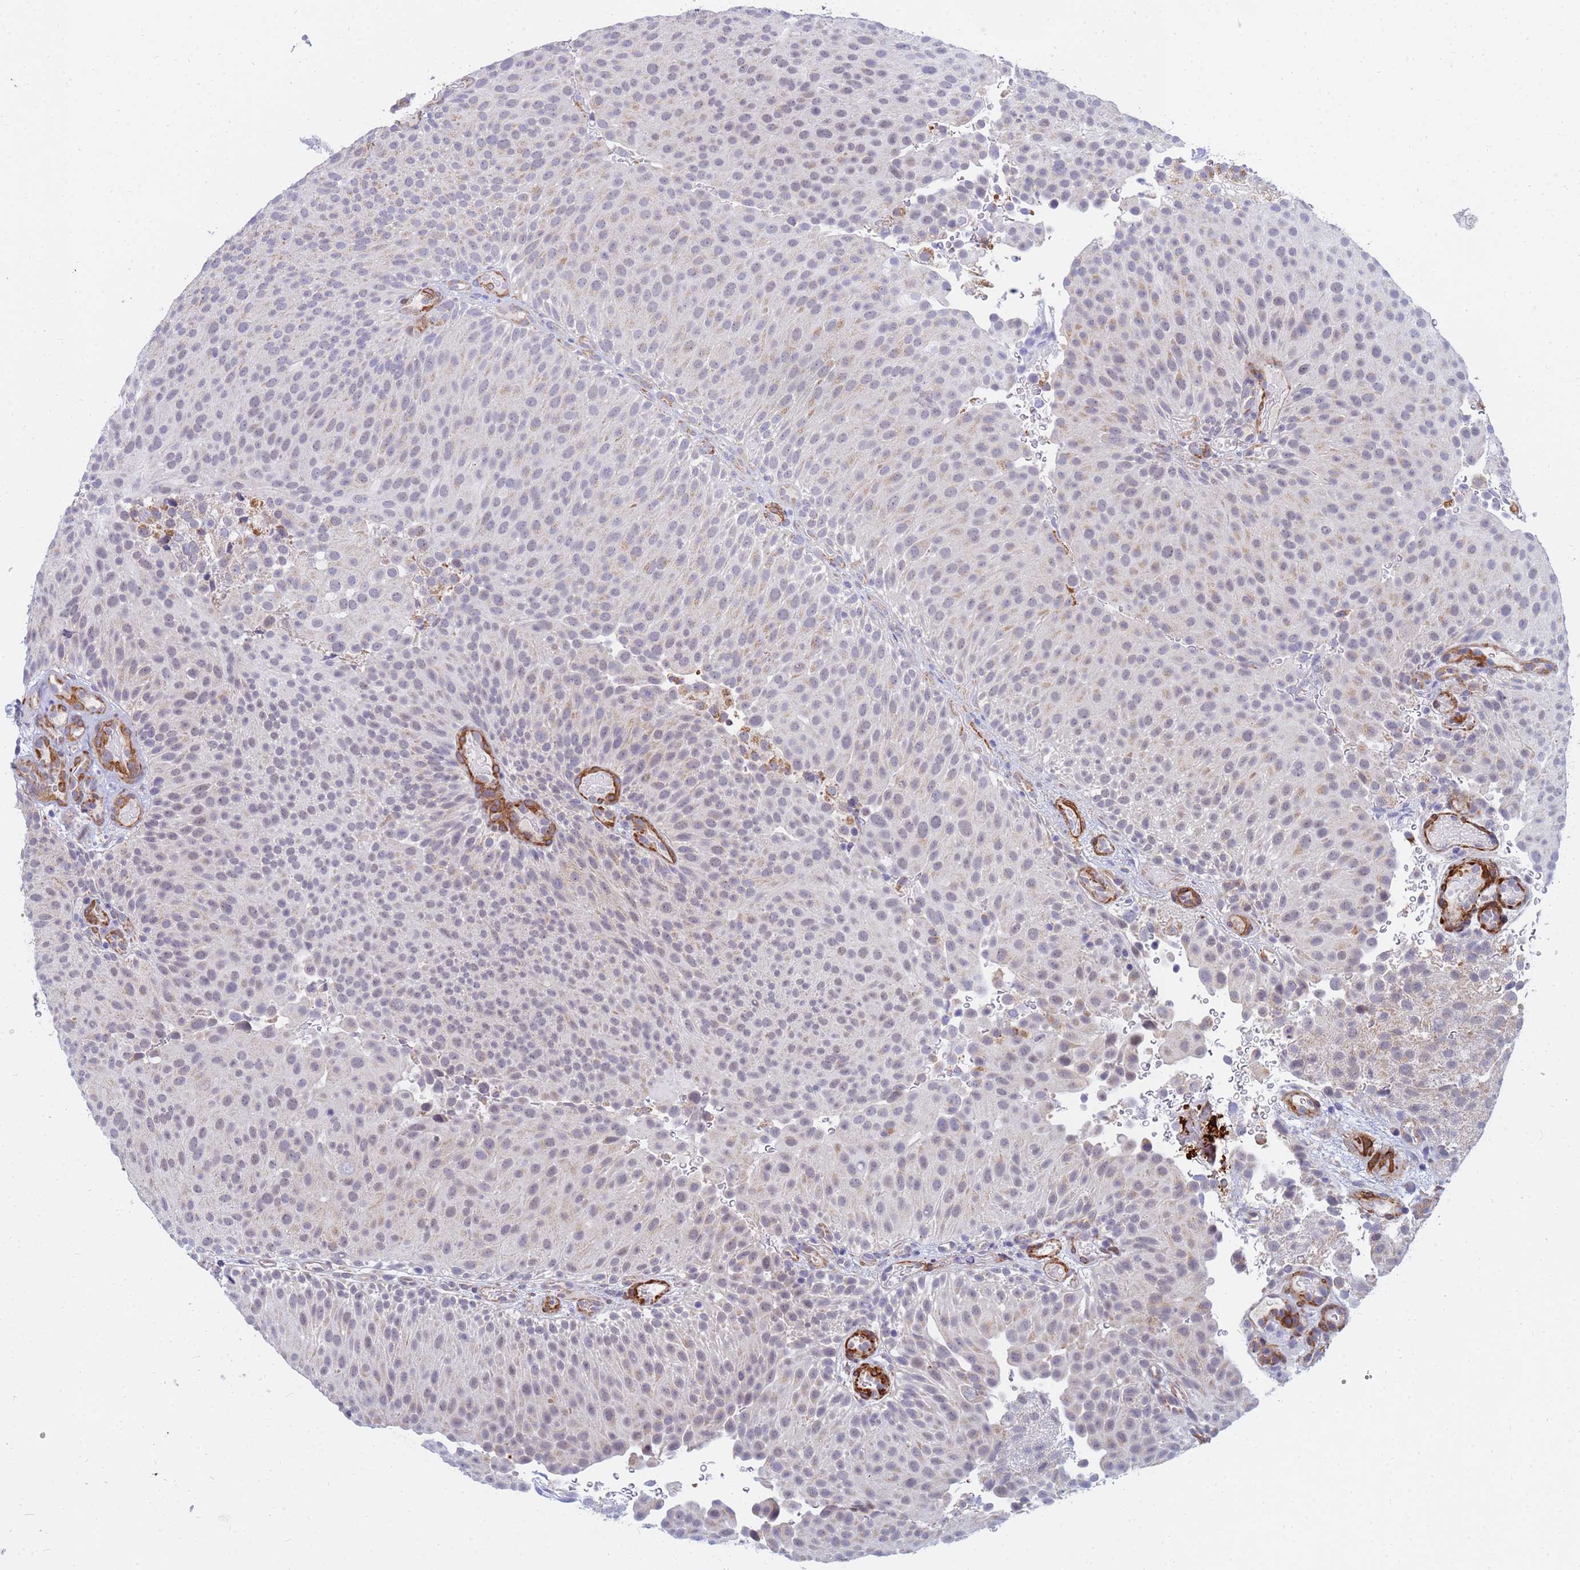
{"staining": {"intensity": "weak", "quantity": "25%-75%", "location": "nuclear"}, "tissue": "urothelial cancer", "cell_type": "Tumor cells", "image_type": "cancer", "snomed": [{"axis": "morphology", "description": "Urothelial carcinoma, Low grade"}, {"axis": "topography", "description": "Urinary bladder"}], "caption": "Immunohistochemical staining of urothelial carcinoma (low-grade) reveals weak nuclear protein expression in about 25%-75% of tumor cells.", "gene": "SDR39U1", "patient": {"sex": "male", "age": 78}}